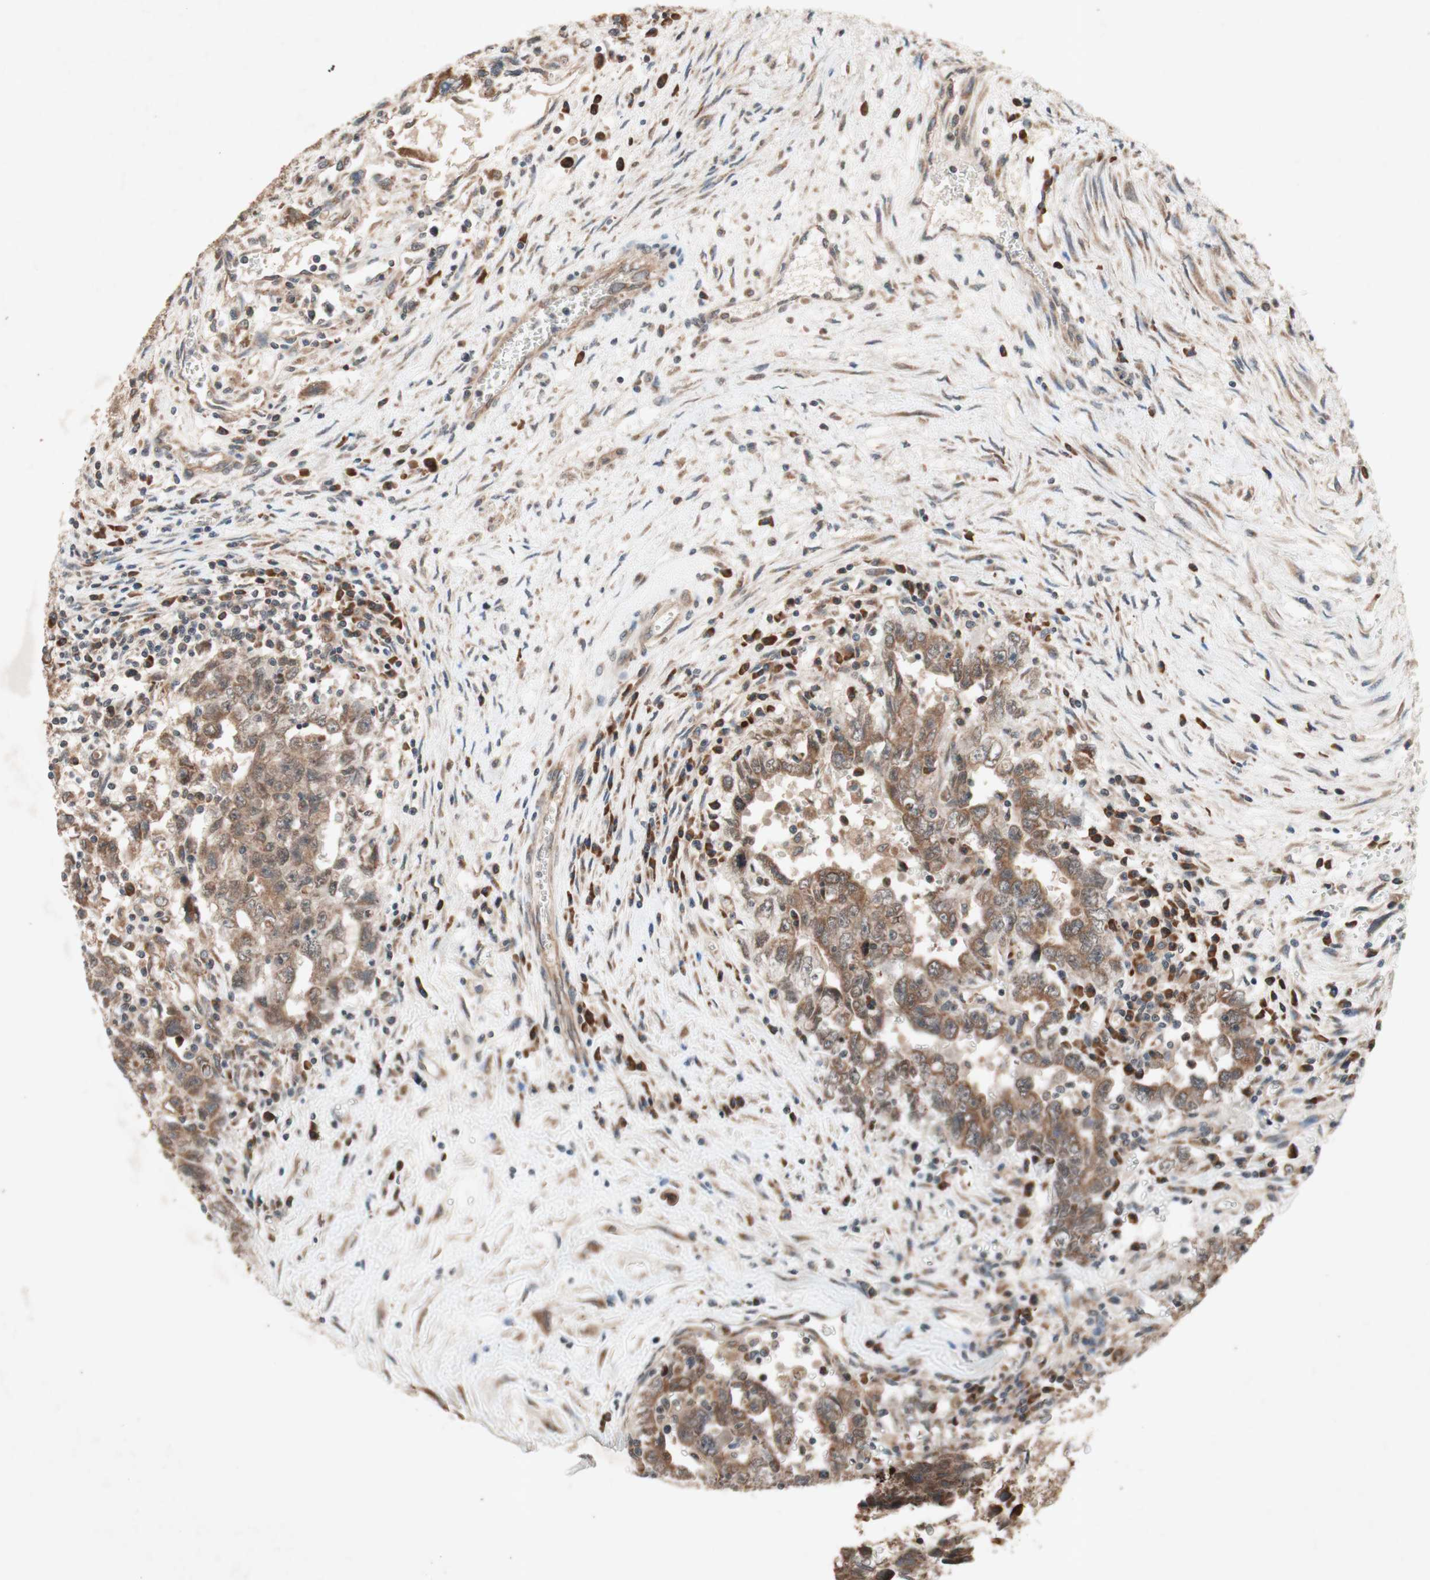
{"staining": {"intensity": "moderate", "quantity": ">75%", "location": "cytoplasmic/membranous"}, "tissue": "testis cancer", "cell_type": "Tumor cells", "image_type": "cancer", "snomed": [{"axis": "morphology", "description": "Carcinoma, Embryonal, NOS"}, {"axis": "topography", "description": "Testis"}], "caption": "The immunohistochemical stain labels moderate cytoplasmic/membranous expression in tumor cells of testis cancer (embryonal carcinoma) tissue.", "gene": "DDOST", "patient": {"sex": "male", "age": 28}}